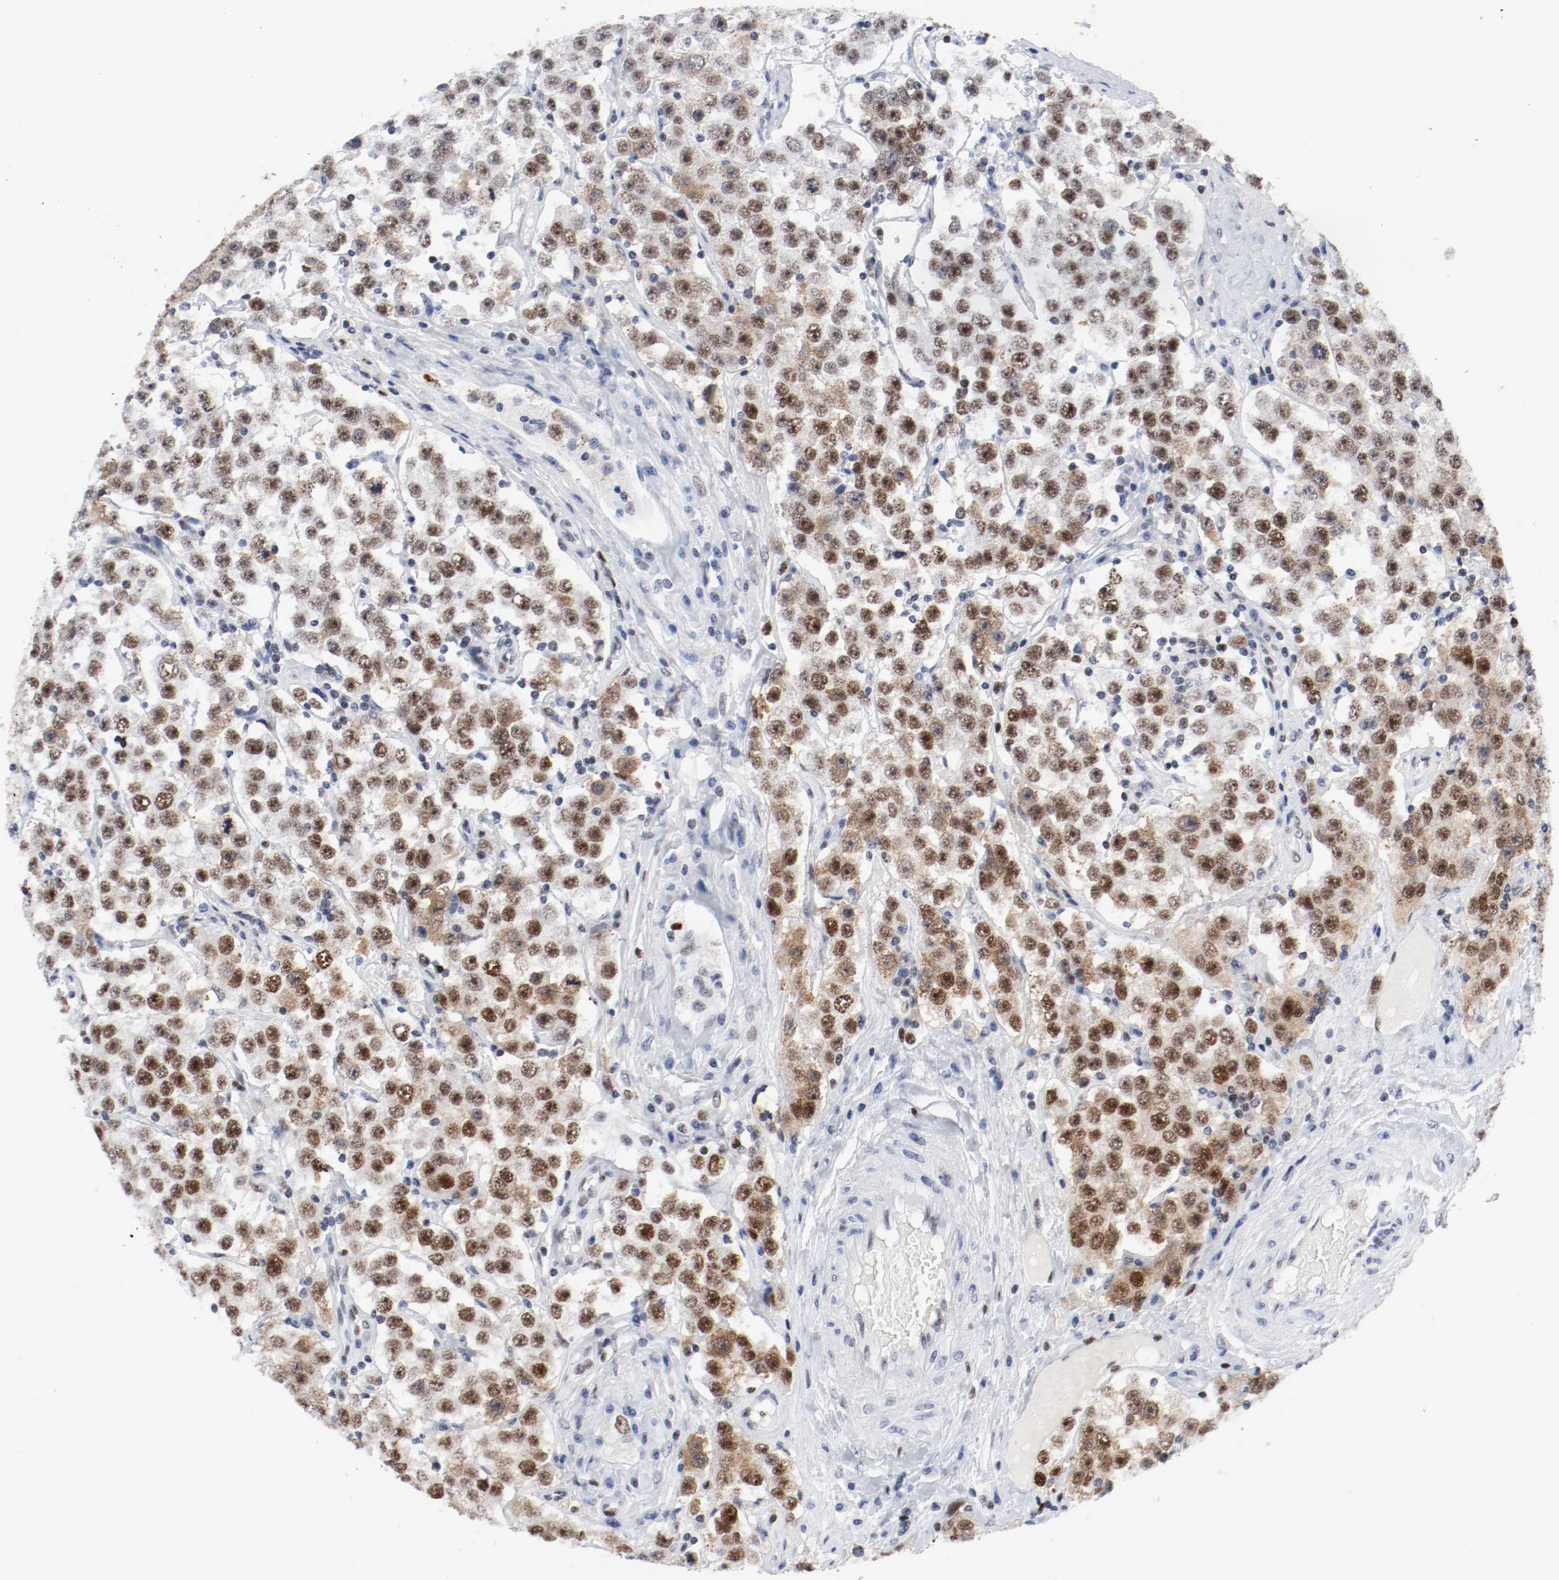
{"staining": {"intensity": "strong", "quantity": ">75%", "location": "cytoplasmic/membranous,nuclear"}, "tissue": "testis cancer", "cell_type": "Tumor cells", "image_type": "cancer", "snomed": [{"axis": "morphology", "description": "Seminoma, NOS"}, {"axis": "topography", "description": "Testis"}], "caption": "IHC of human seminoma (testis) displays high levels of strong cytoplasmic/membranous and nuclear expression in about >75% of tumor cells.", "gene": "POLD1", "patient": {"sex": "male", "age": 52}}